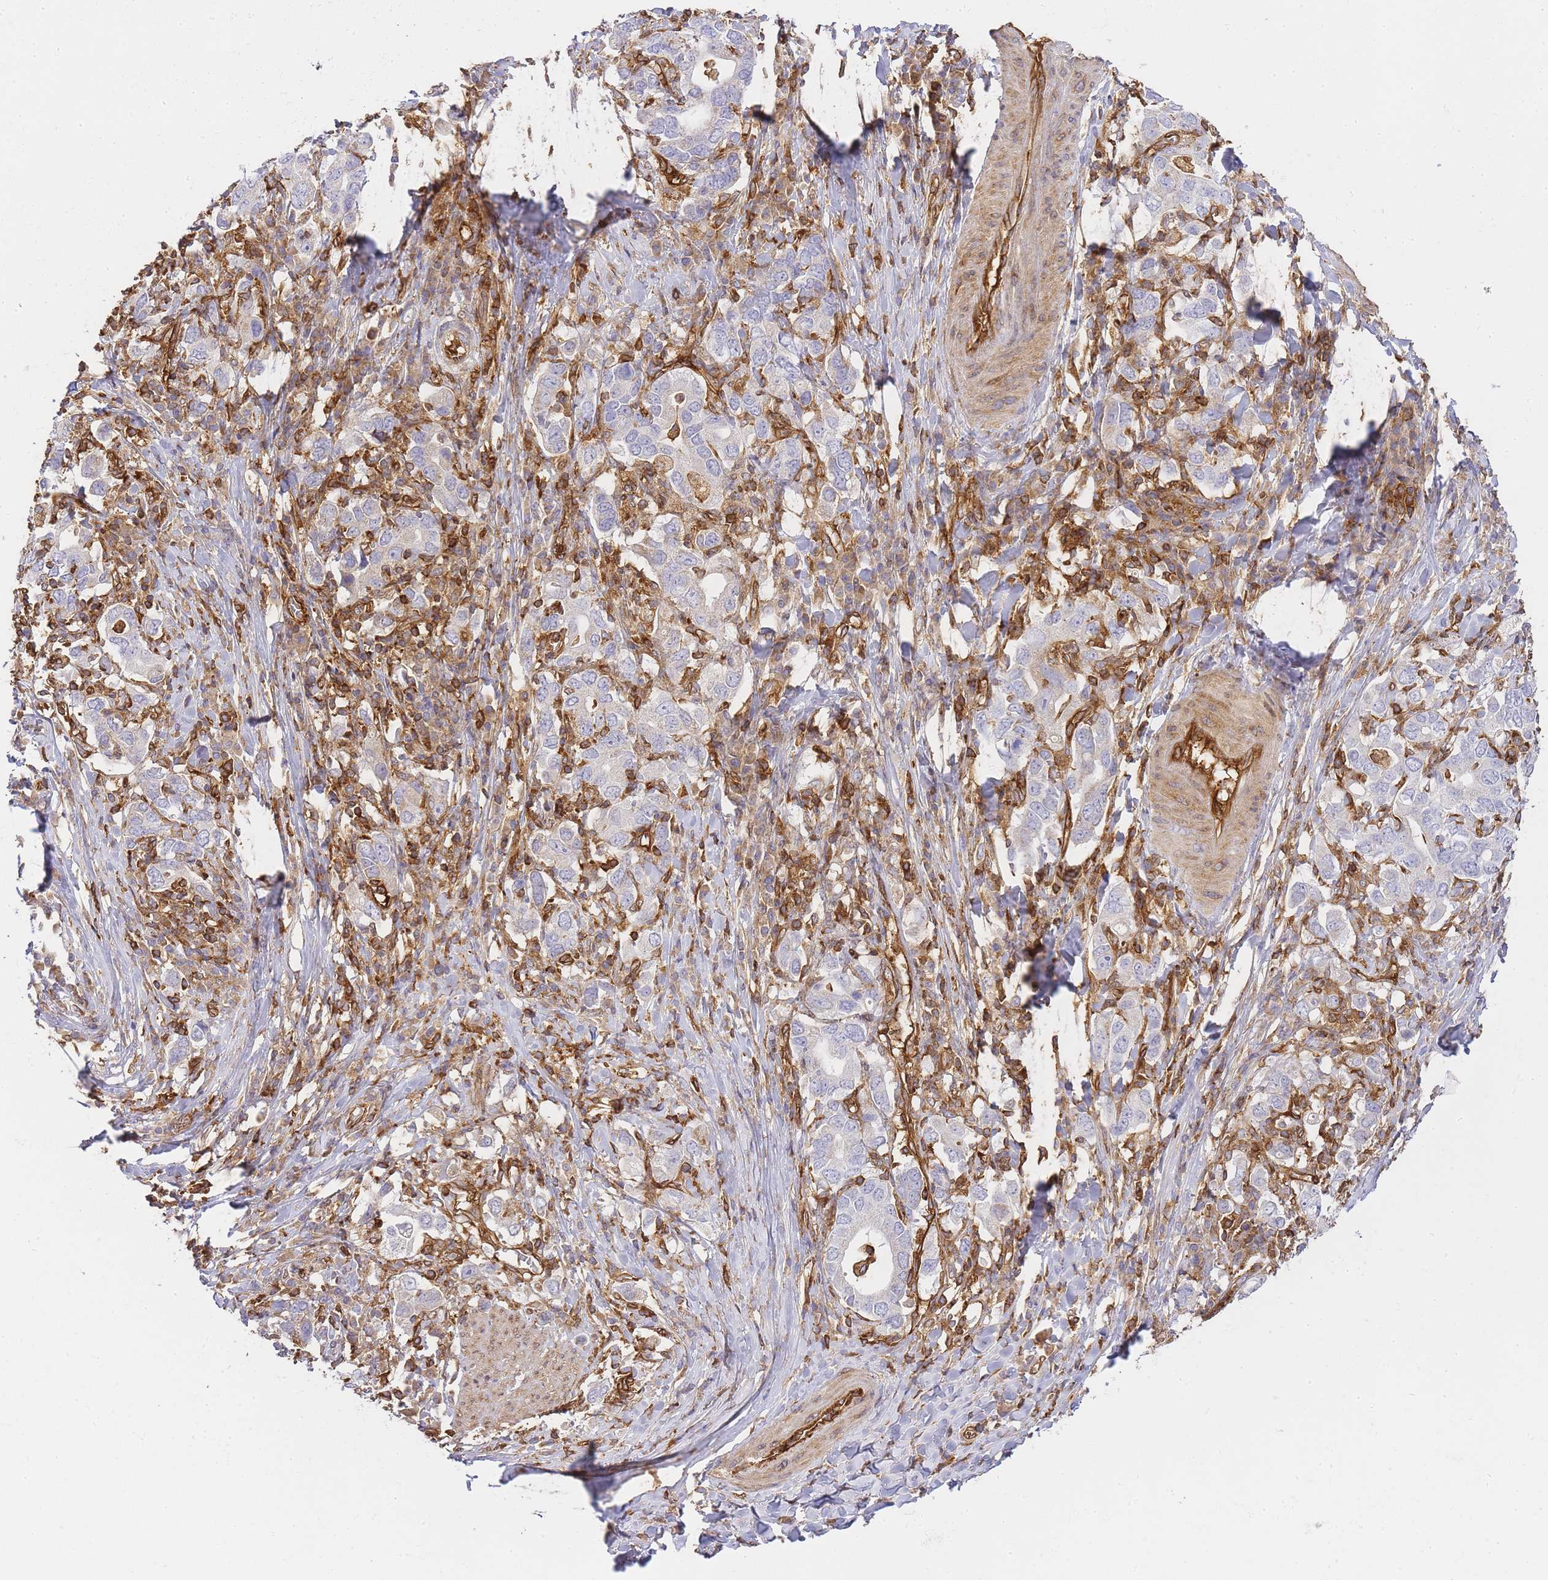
{"staining": {"intensity": "negative", "quantity": "none", "location": "none"}, "tissue": "stomach cancer", "cell_type": "Tumor cells", "image_type": "cancer", "snomed": [{"axis": "morphology", "description": "Adenocarcinoma, NOS"}, {"axis": "topography", "description": "Stomach, upper"}, {"axis": "topography", "description": "Stomach"}], "caption": "Immunohistochemical staining of human stomach cancer (adenocarcinoma) exhibits no significant positivity in tumor cells.", "gene": "MSN", "patient": {"sex": "male", "age": 62}}